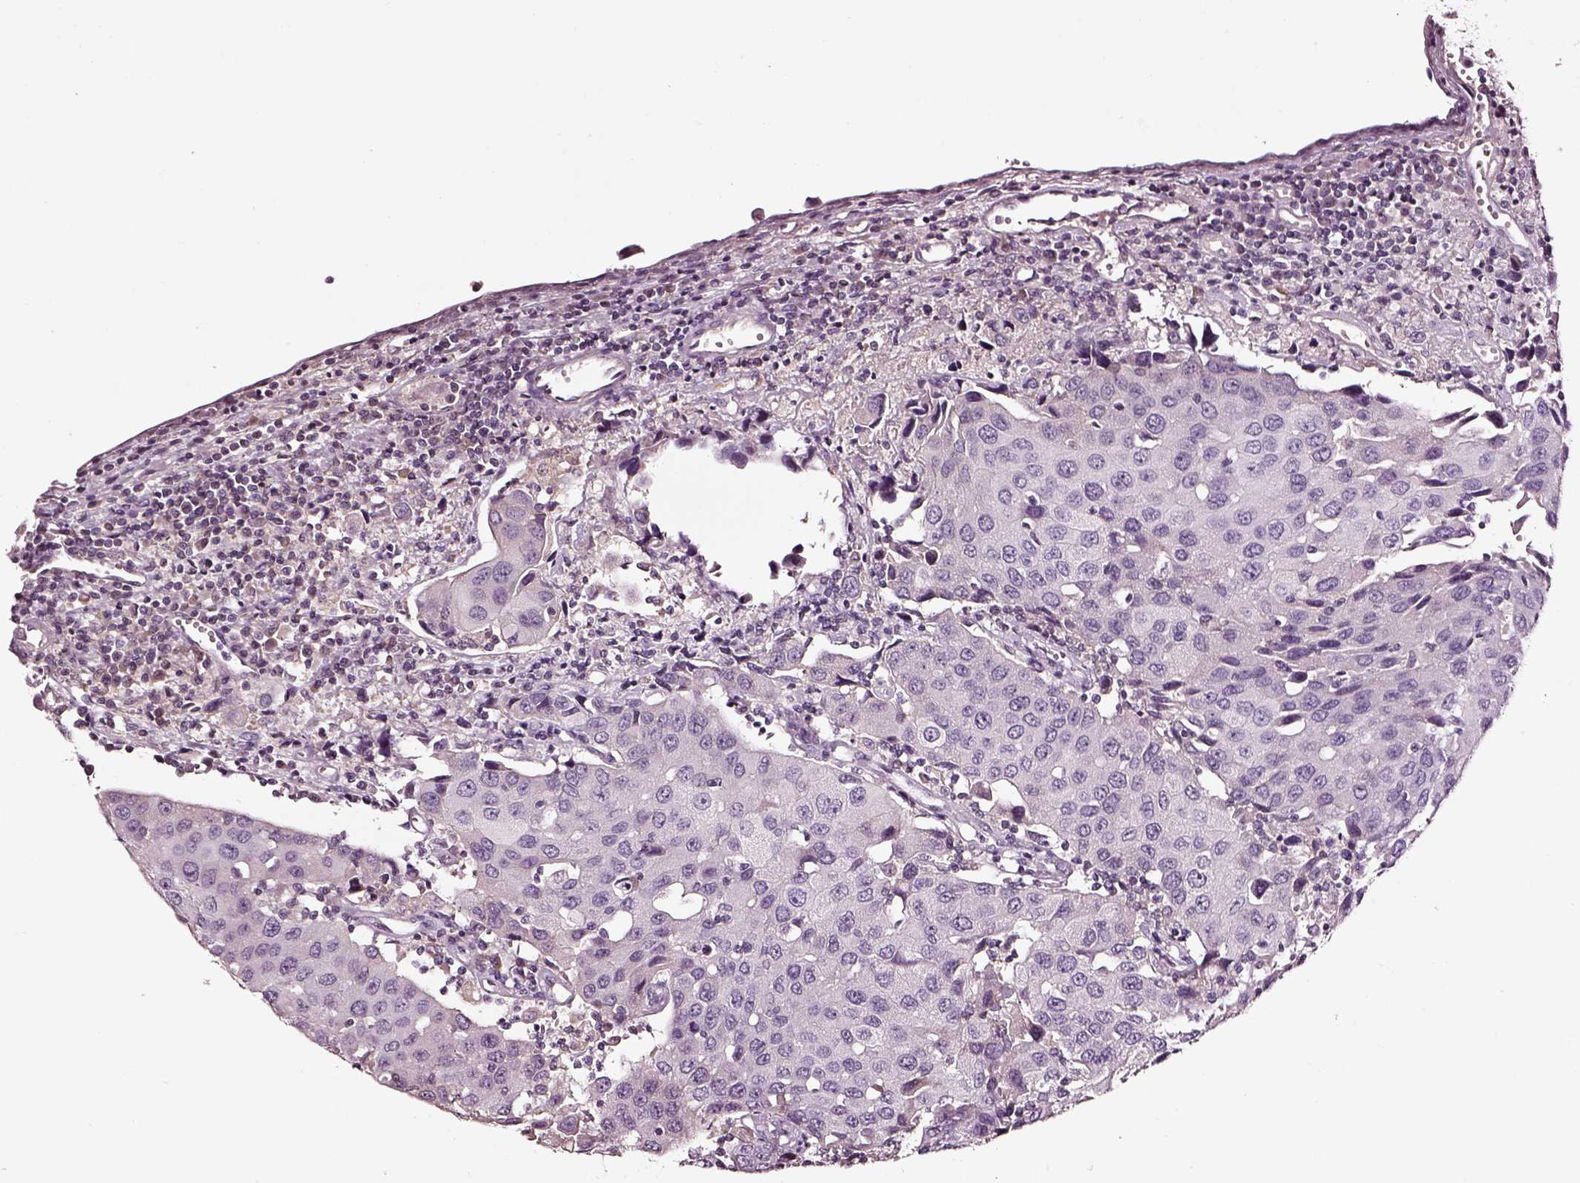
{"staining": {"intensity": "negative", "quantity": "none", "location": "none"}, "tissue": "urothelial cancer", "cell_type": "Tumor cells", "image_type": "cancer", "snomed": [{"axis": "morphology", "description": "Urothelial carcinoma, High grade"}, {"axis": "topography", "description": "Urinary bladder"}], "caption": "Photomicrograph shows no significant protein expression in tumor cells of urothelial cancer.", "gene": "SMIM17", "patient": {"sex": "female", "age": 85}}